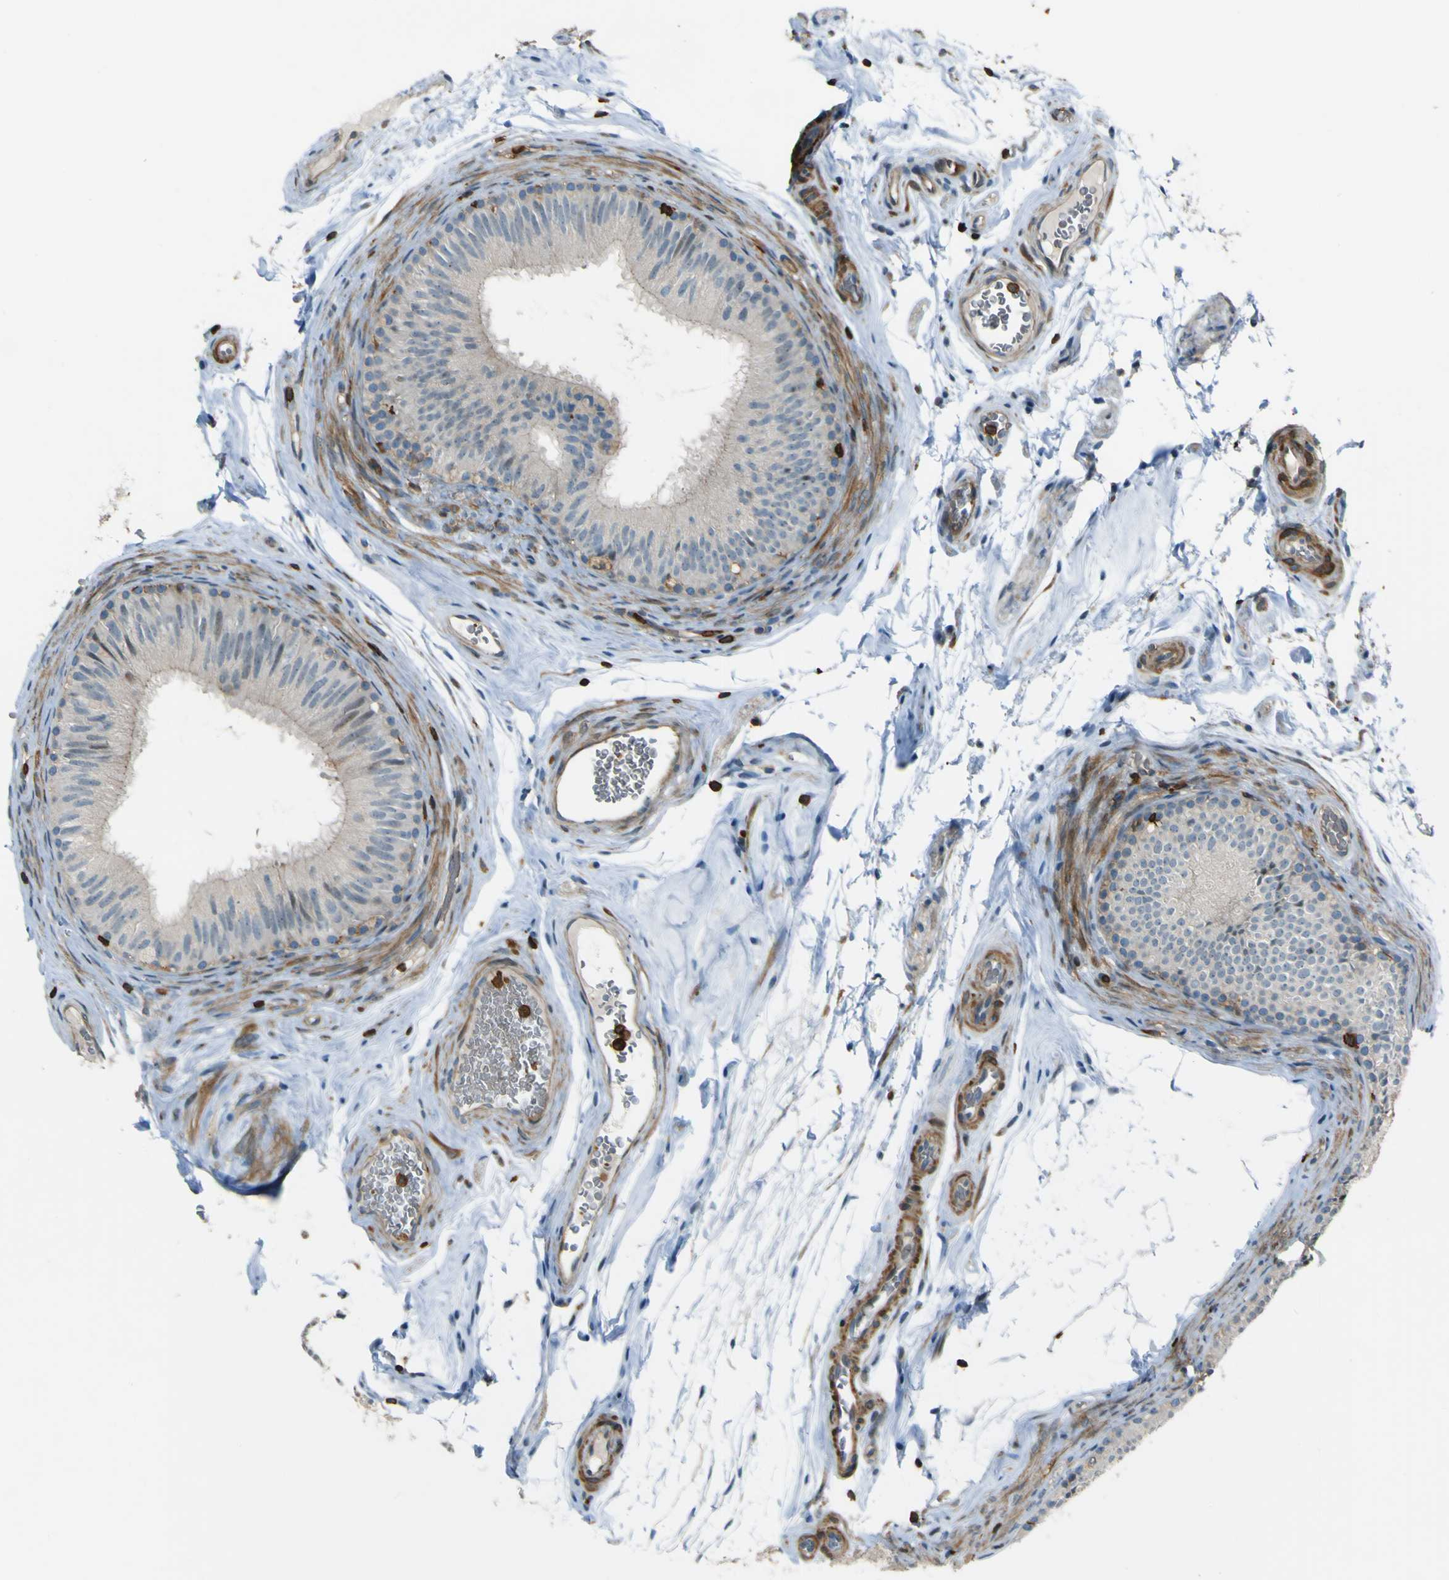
{"staining": {"intensity": "weak", "quantity": ">75%", "location": "cytoplasmic/membranous"}, "tissue": "epididymis", "cell_type": "Glandular cells", "image_type": "normal", "snomed": [{"axis": "morphology", "description": "Normal tissue, NOS"}, {"axis": "topography", "description": "Epididymis"}], "caption": "The photomicrograph demonstrates immunohistochemical staining of unremarkable epididymis. There is weak cytoplasmic/membranous staining is identified in approximately >75% of glandular cells.", "gene": "PCDHB5", "patient": {"sex": "male", "age": 36}}